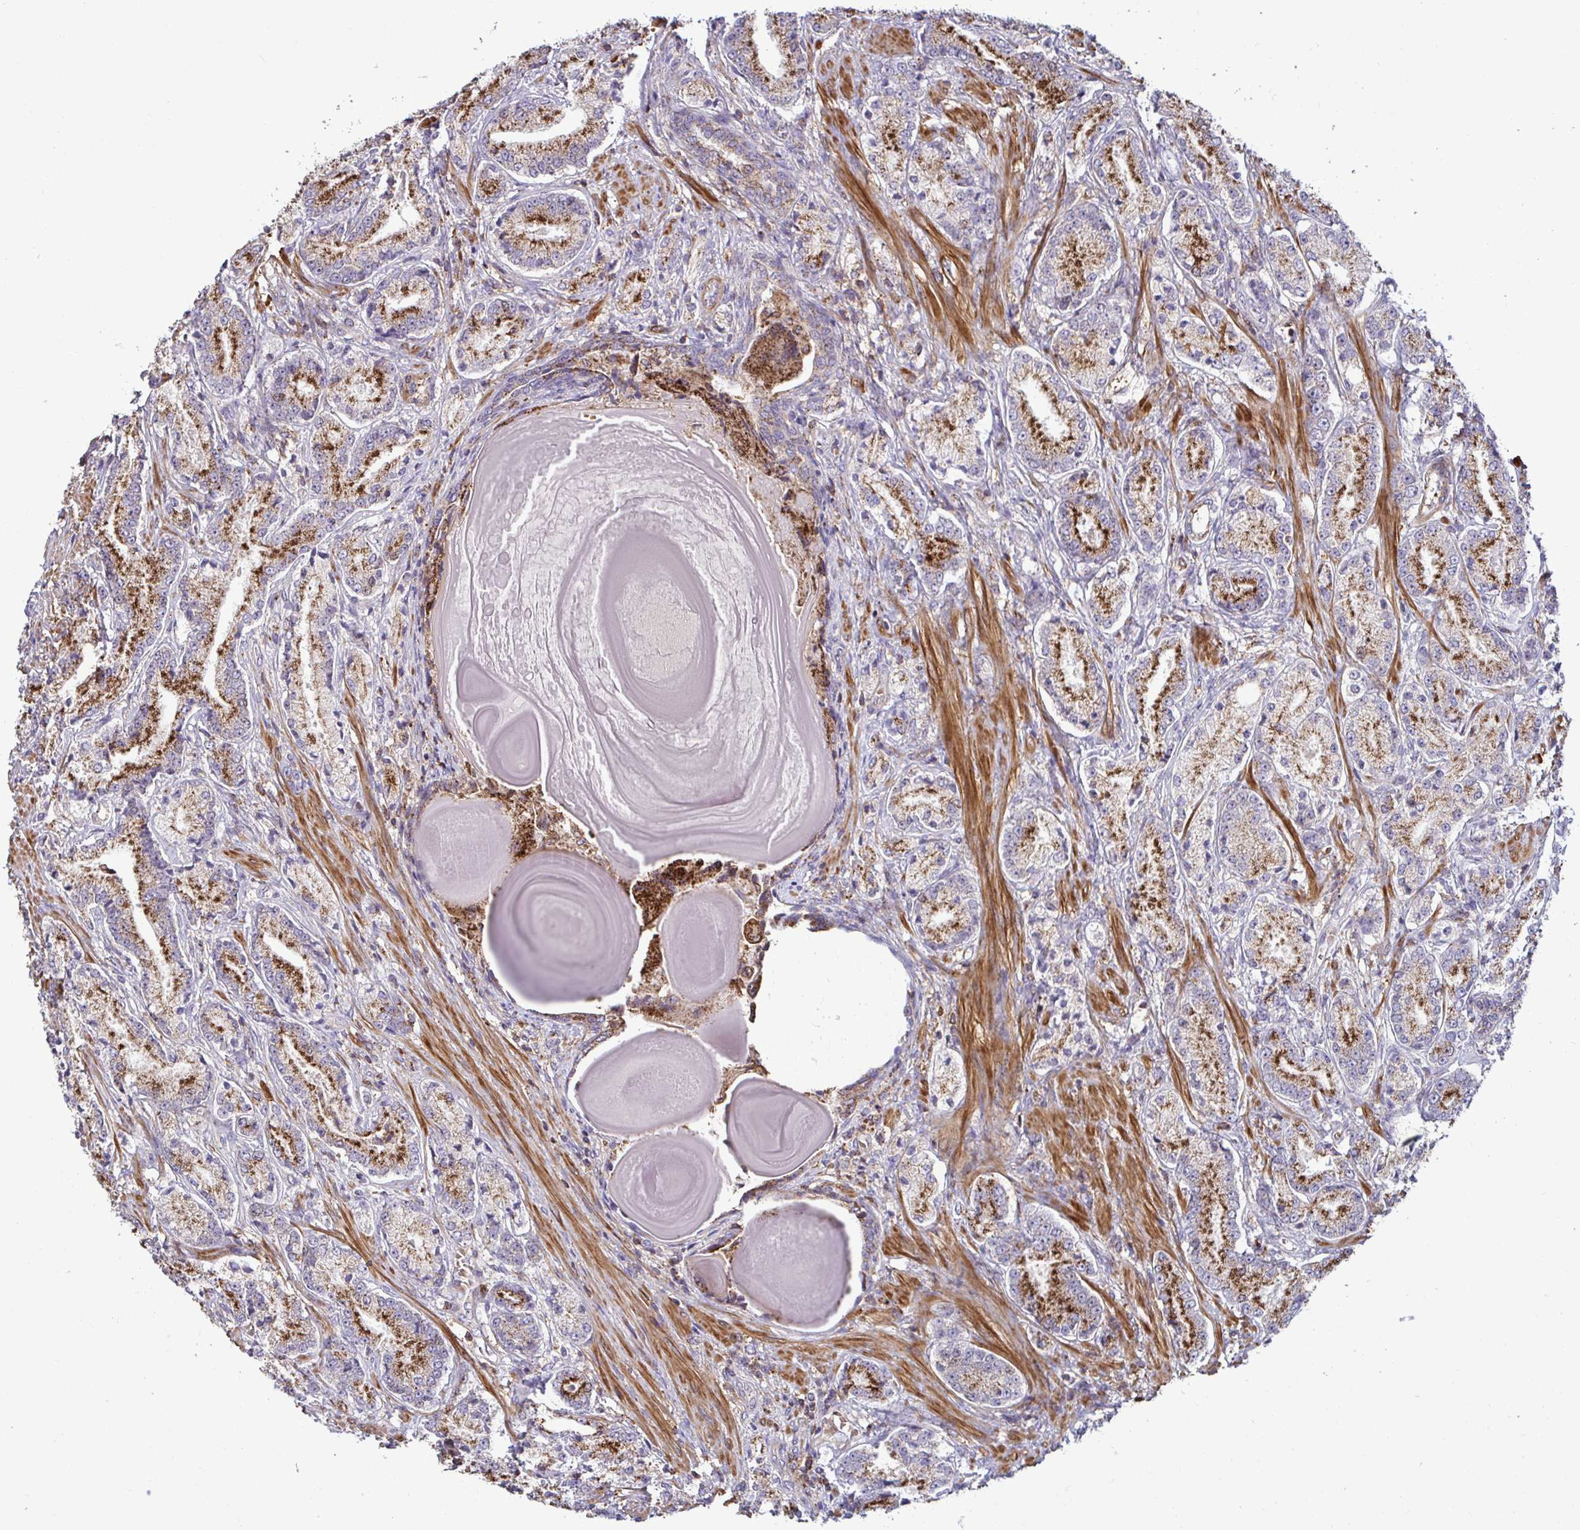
{"staining": {"intensity": "strong", "quantity": ">75%", "location": "cytoplasmic/membranous"}, "tissue": "prostate cancer", "cell_type": "Tumor cells", "image_type": "cancer", "snomed": [{"axis": "morphology", "description": "Adenocarcinoma, High grade"}, {"axis": "topography", "description": "Prostate and seminal vesicle, NOS"}], "caption": "The immunohistochemical stain labels strong cytoplasmic/membranous staining in tumor cells of prostate cancer tissue.", "gene": "SPRY1", "patient": {"sex": "male", "age": 61}}